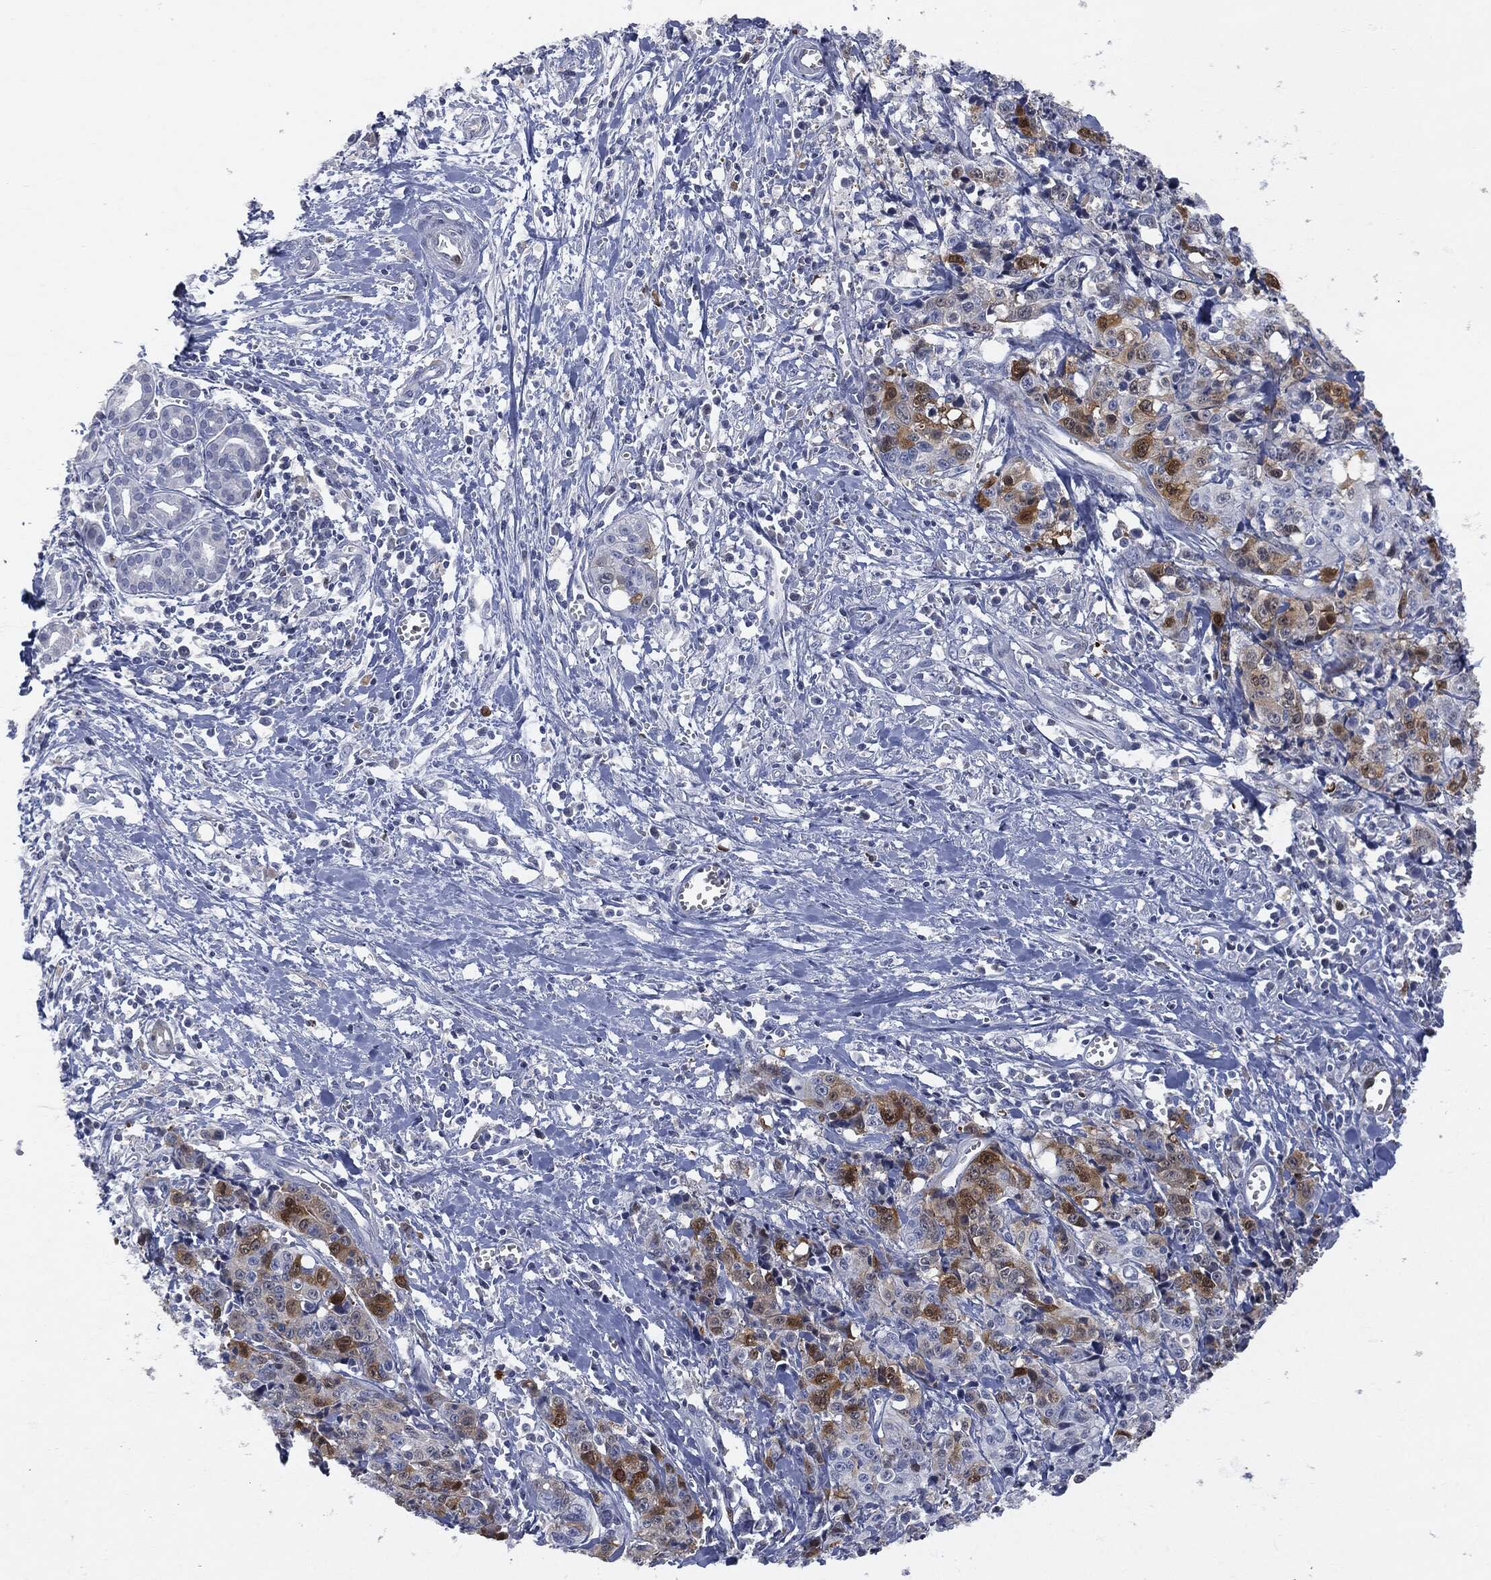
{"staining": {"intensity": "moderate", "quantity": "25%-75%", "location": "cytoplasmic/membranous"}, "tissue": "pancreatic cancer", "cell_type": "Tumor cells", "image_type": "cancer", "snomed": [{"axis": "morphology", "description": "Adenocarcinoma, NOS"}, {"axis": "topography", "description": "Pancreas"}], "caption": "Human pancreatic cancer stained with a brown dye exhibits moderate cytoplasmic/membranous positive staining in approximately 25%-75% of tumor cells.", "gene": "UBE2C", "patient": {"sex": "female", "age": 72}}